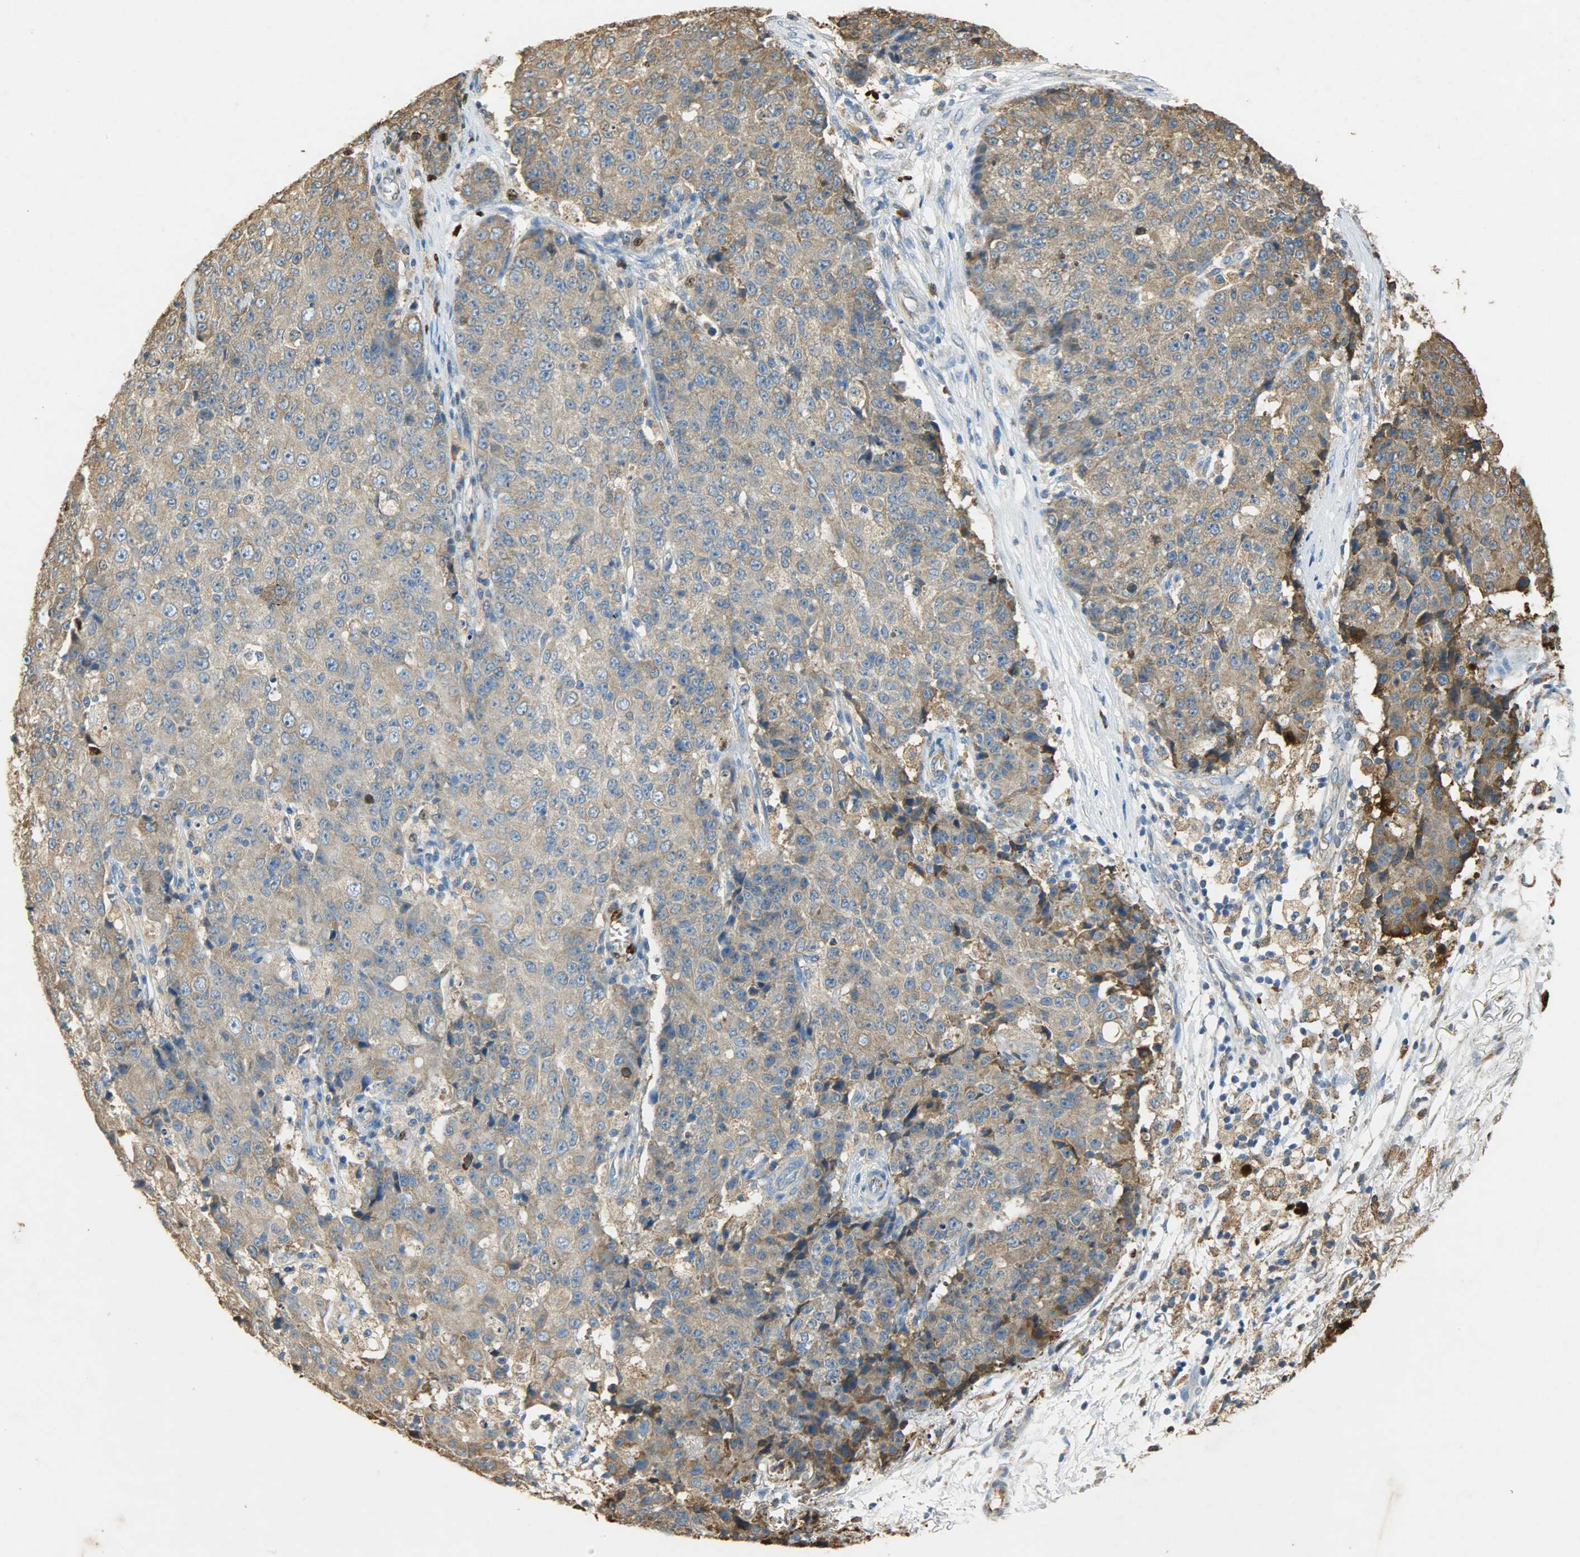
{"staining": {"intensity": "moderate", "quantity": ">75%", "location": "cytoplasmic/membranous"}, "tissue": "ovarian cancer", "cell_type": "Tumor cells", "image_type": "cancer", "snomed": [{"axis": "morphology", "description": "Carcinoma, endometroid"}, {"axis": "topography", "description": "Ovary"}], "caption": "Immunohistochemistry (IHC) micrograph of endometroid carcinoma (ovarian) stained for a protein (brown), which exhibits medium levels of moderate cytoplasmic/membranous expression in about >75% of tumor cells.", "gene": "HSPA5", "patient": {"sex": "female", "age": 42}}